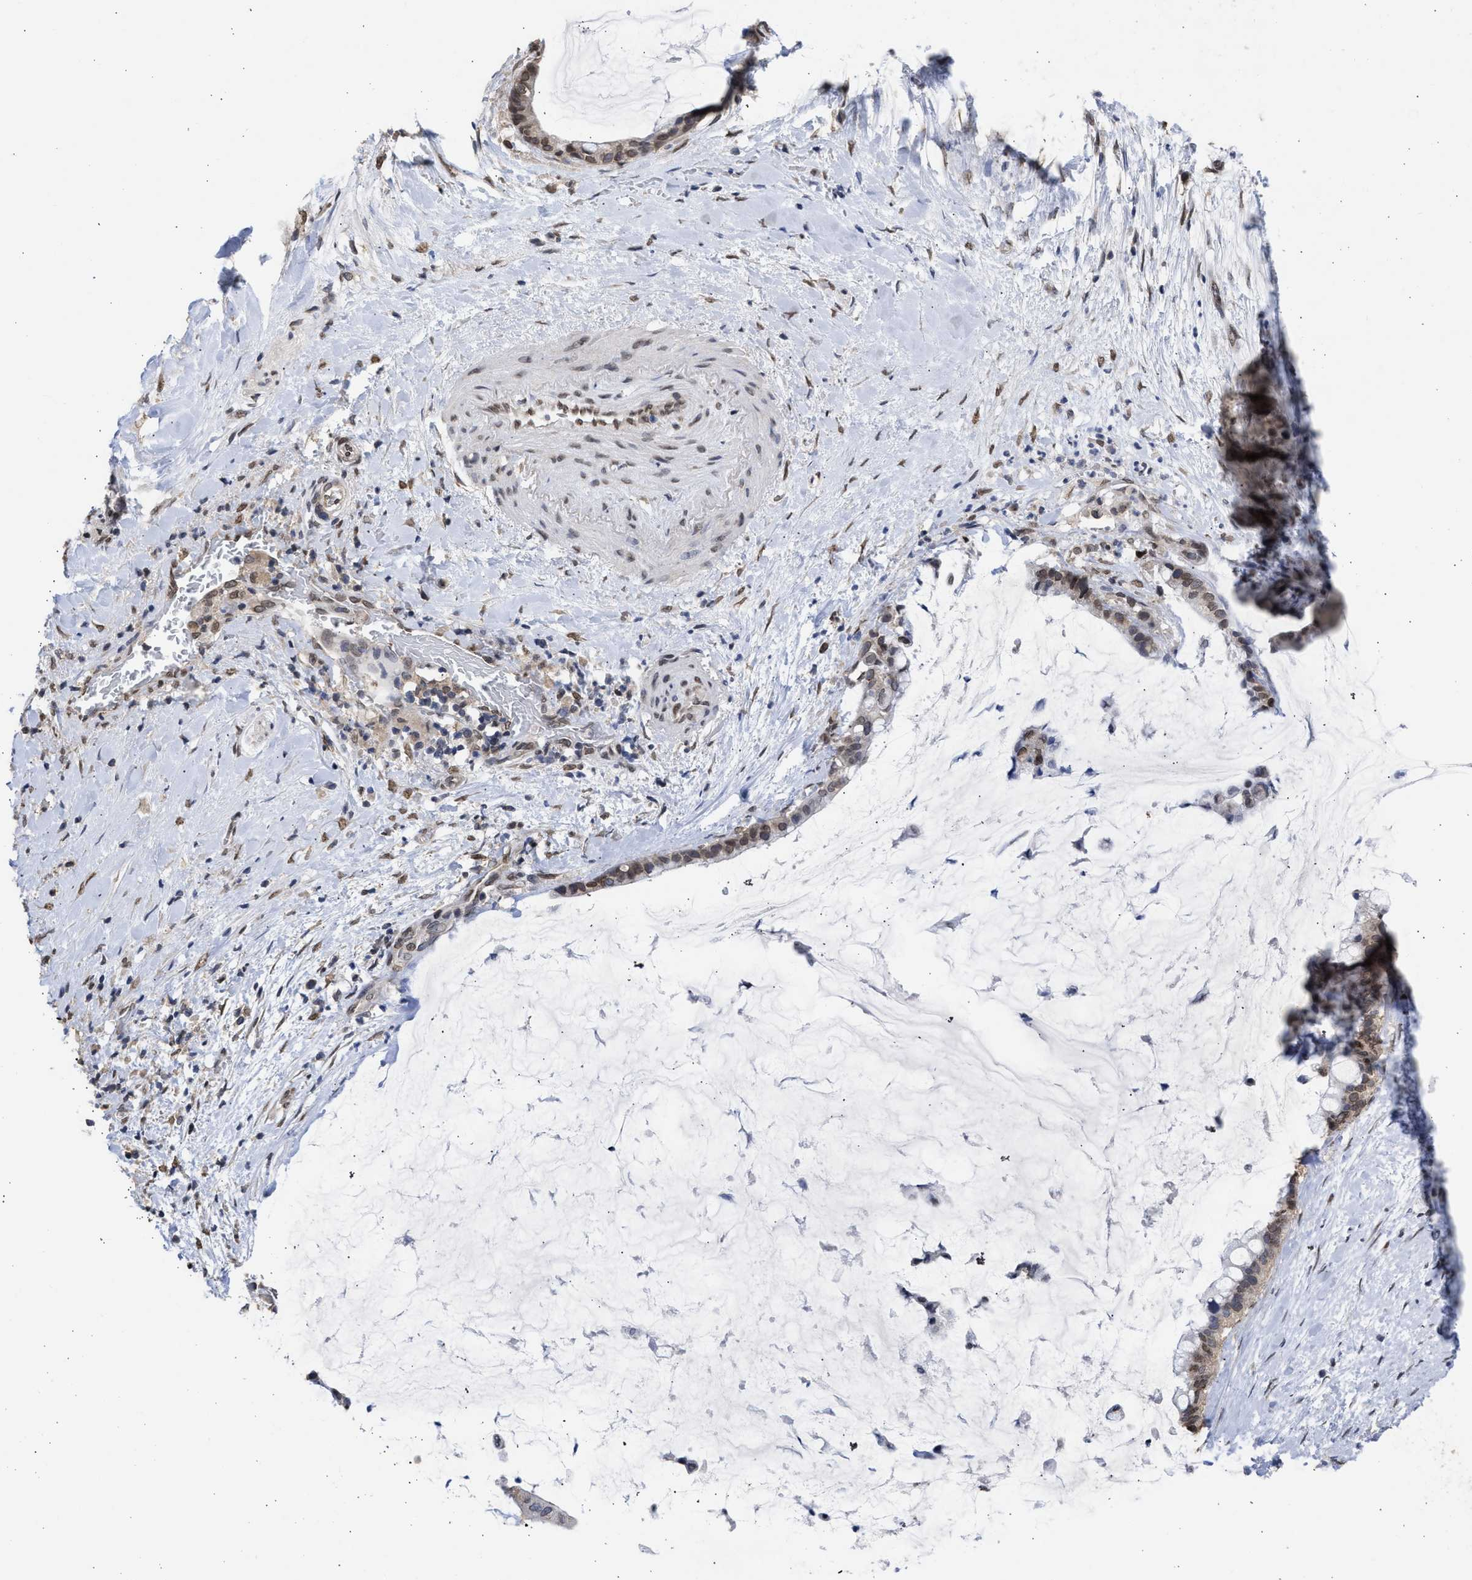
{"staining": {"intensity": "weak", "quantity": "25%-75%", "location": "nuclear"}, "tissue": "pancreatic cancer", "cell_type": "Tumor cells", "image_type": "cancer", "snomed": [{"axis": "morphology", "description": "Adenocarcinoma, NOS"}, {"axis": "topography", "description": "Pancreas"}], "caption": "An image of pancreatic cancer (adenocarcinoma) stained for a protein exhibits weak nuclear brown staining in tumor cells.", "gene": "NUP35", "patient": {"sex": "male", "age": 41}}